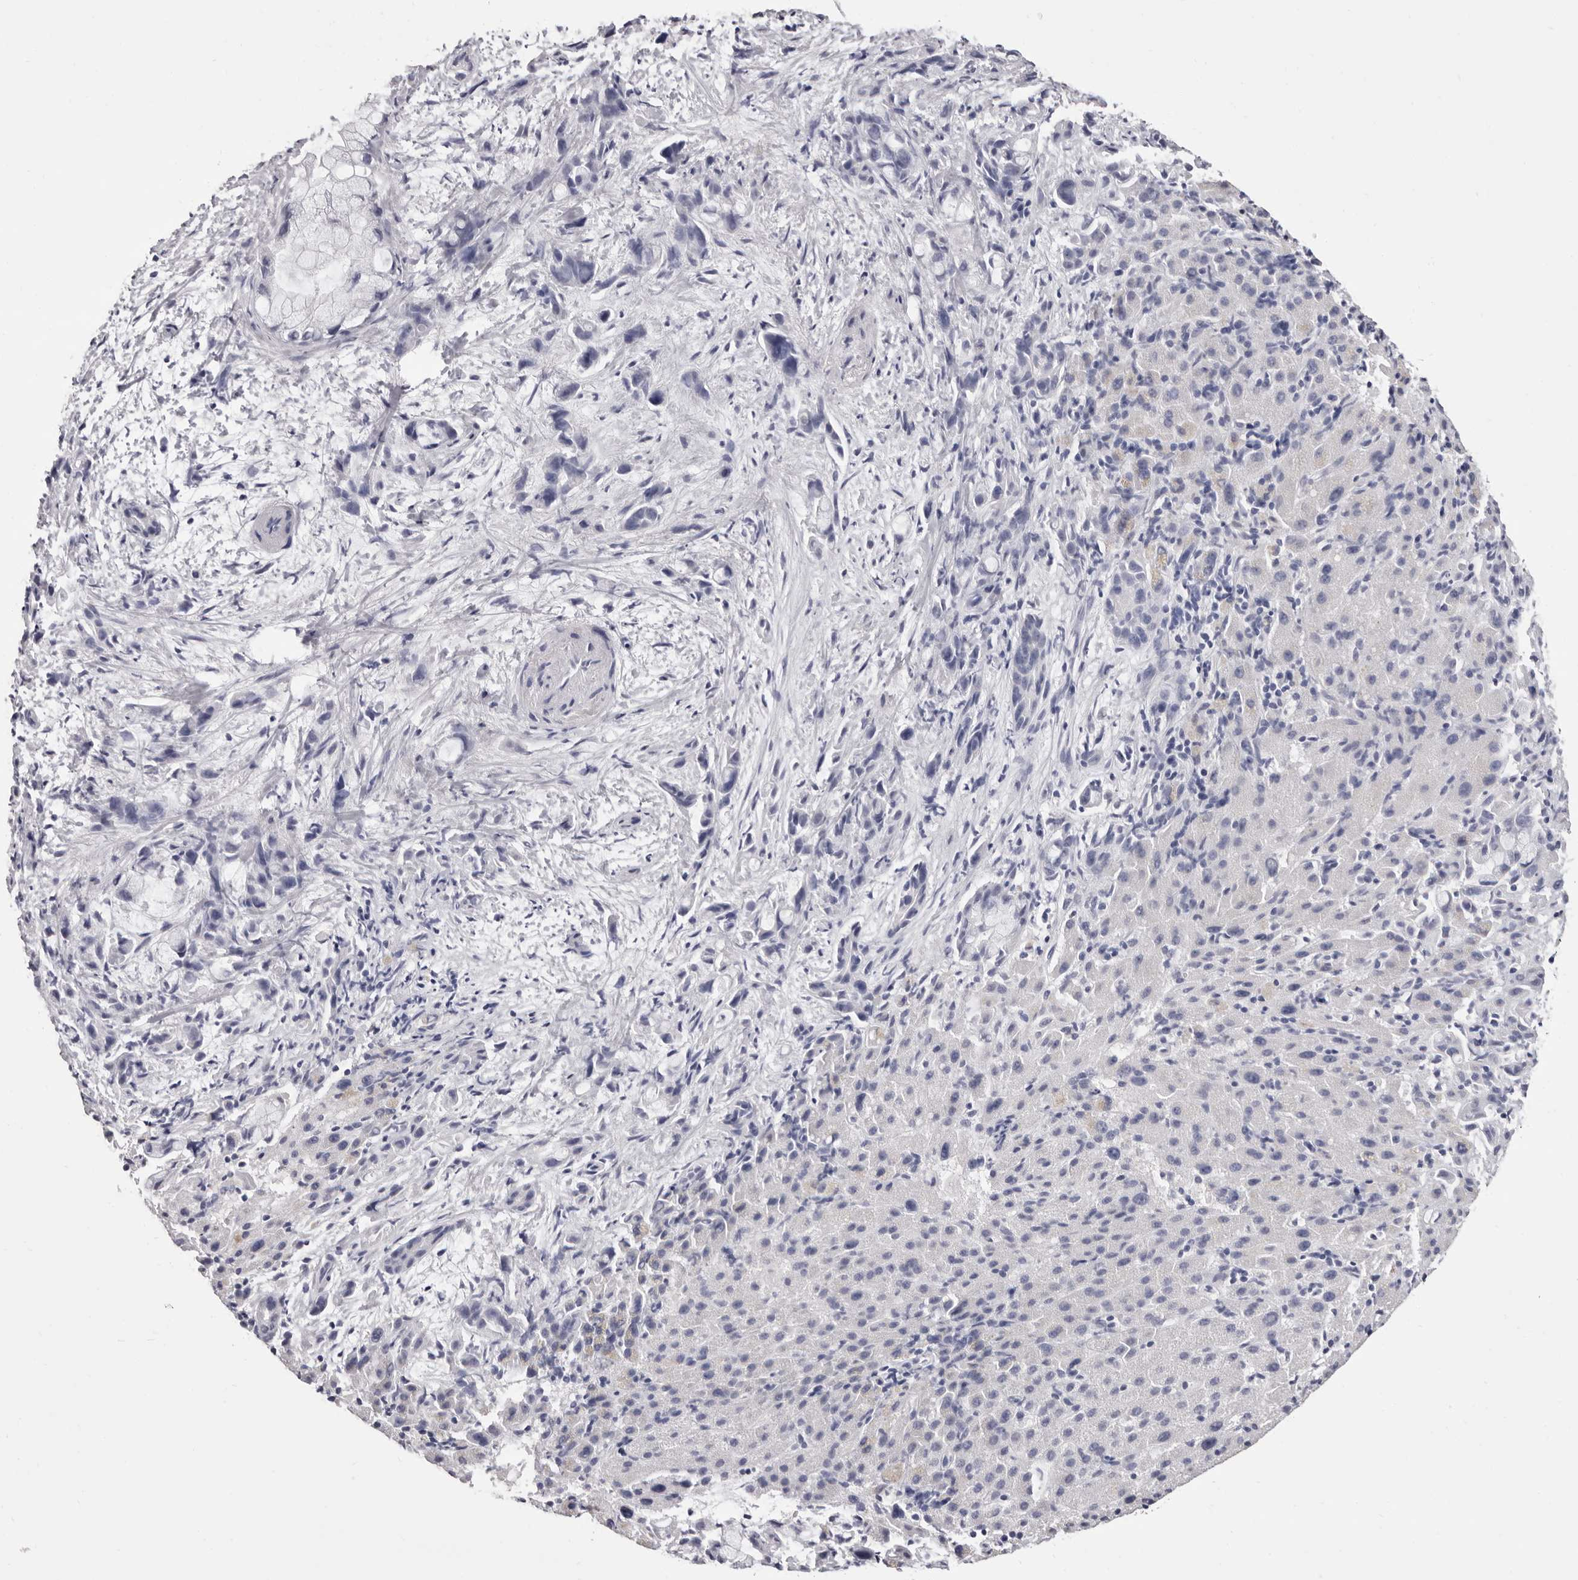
{"staining": {"intensity": "negative", "quantity": "none", "location": "none"}, "tissue": "liver cancer", "cell_type": "Tumor cells", "image_type": "cancer", "snomed": [{"axis": "morphology", "description": "Cholangiocarcinoma"}, {"axis": "topography", "description": "Liver"}], "caption": "High magnification brightfield microscopy of liver cancer stained with DAB (3,3'-diaminobenzidine) (brown) and counterstained with hematoxylin (blue): tumor cells show no significant staining. (DAB IHC with hematoxylin counter stain).", "gene": "LPO", "patient": {"sex": "female", "age": 72}}